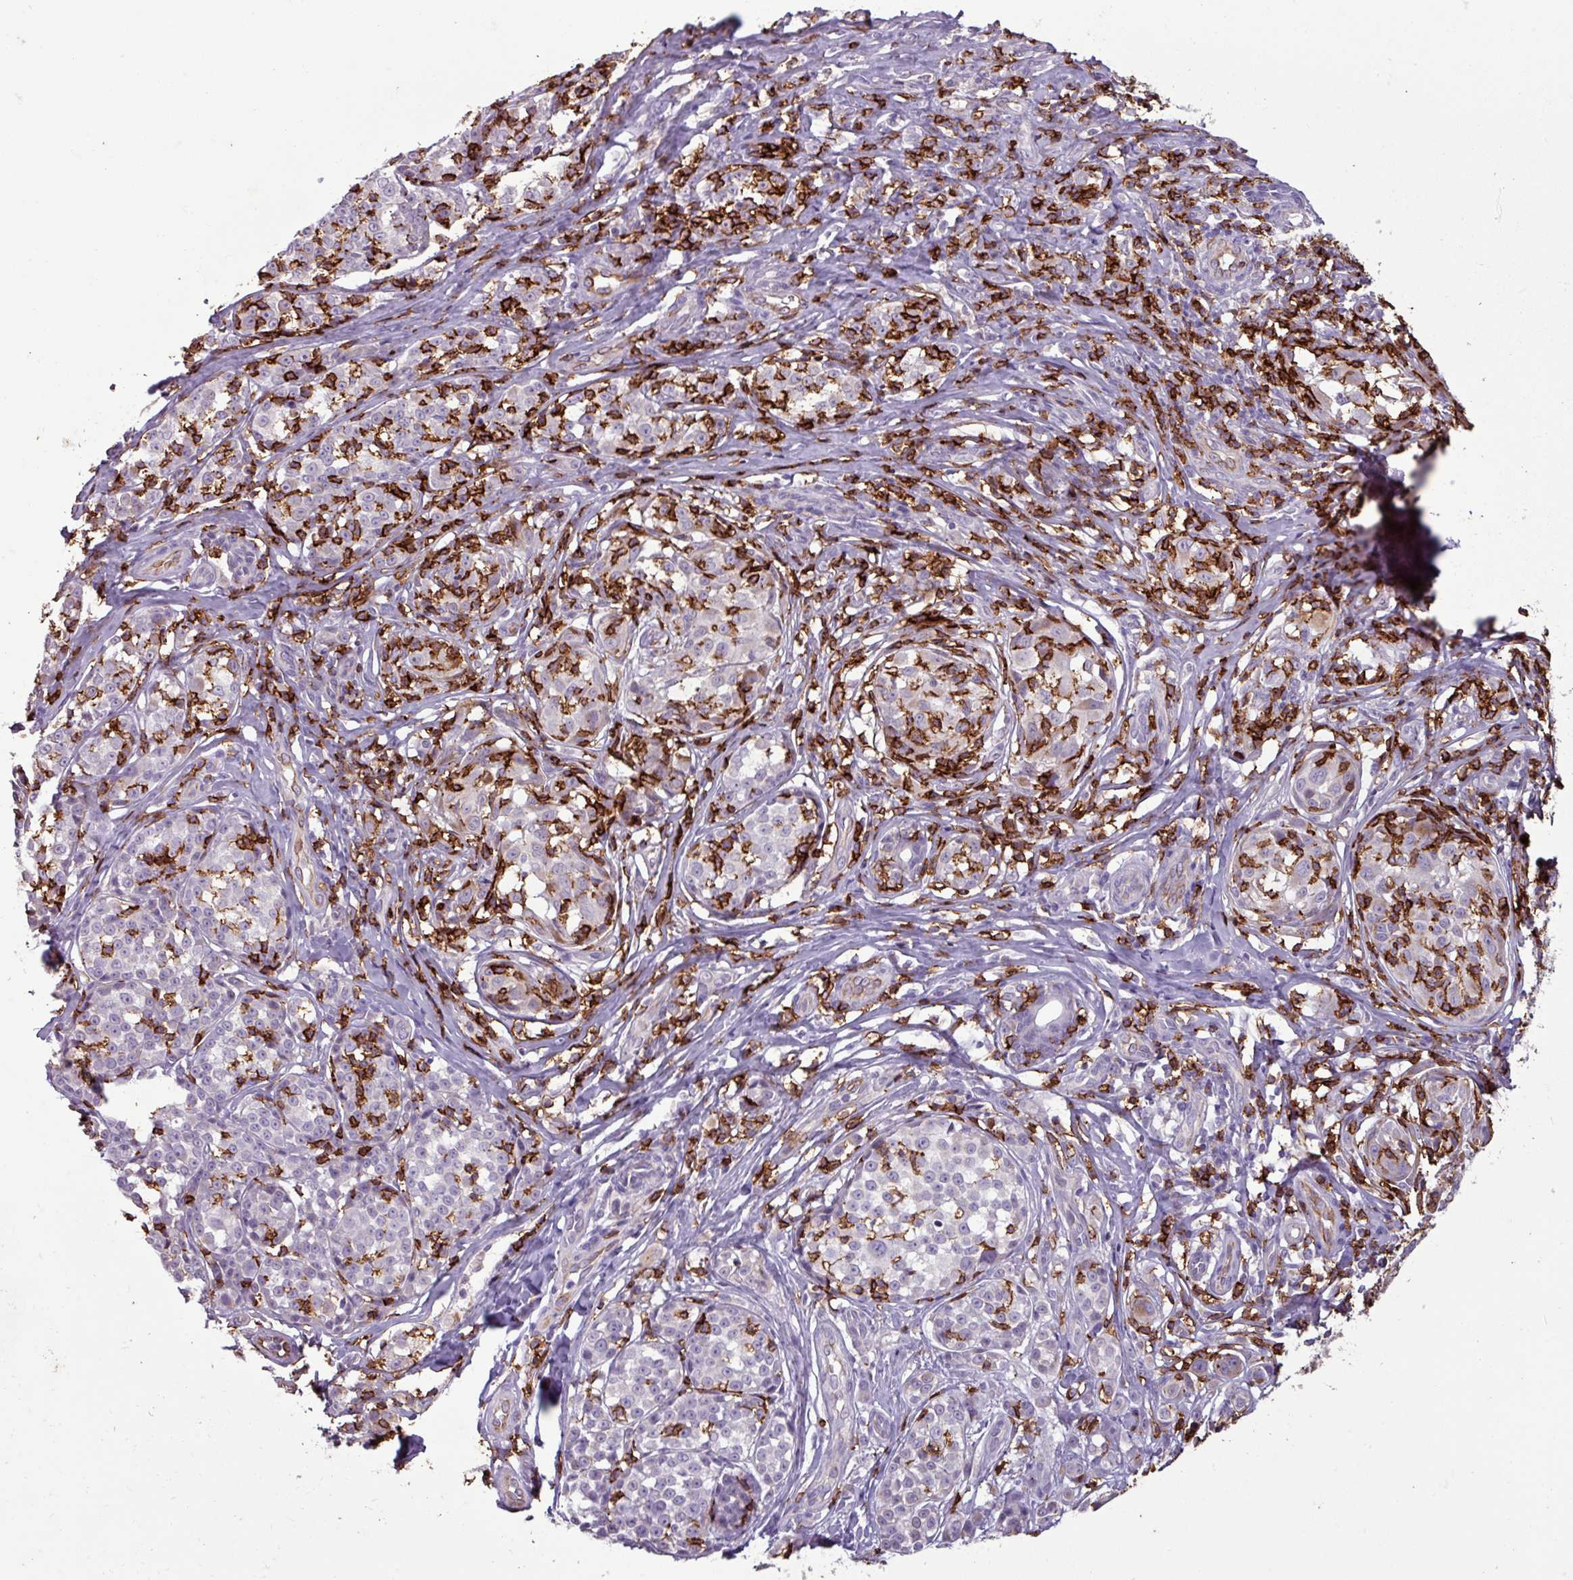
{"staining": {"intensity": "negative", "quantity": "none", "location": "none"}, "tissue": "melanoma", "cell_type": "Tumor cells", "image_type": "cancer", "snomed": [{"axis": "morphology", "description": "Malignant melanoma, NOS"}, {"axis": "topography", "description": "Skin"}], "caption": "An image of malignant melanoma stained for a protein demonstrates no brown staining in tumor cells.", "gene": "CD8A", "patient": {"sex": "female", "age": 35}}